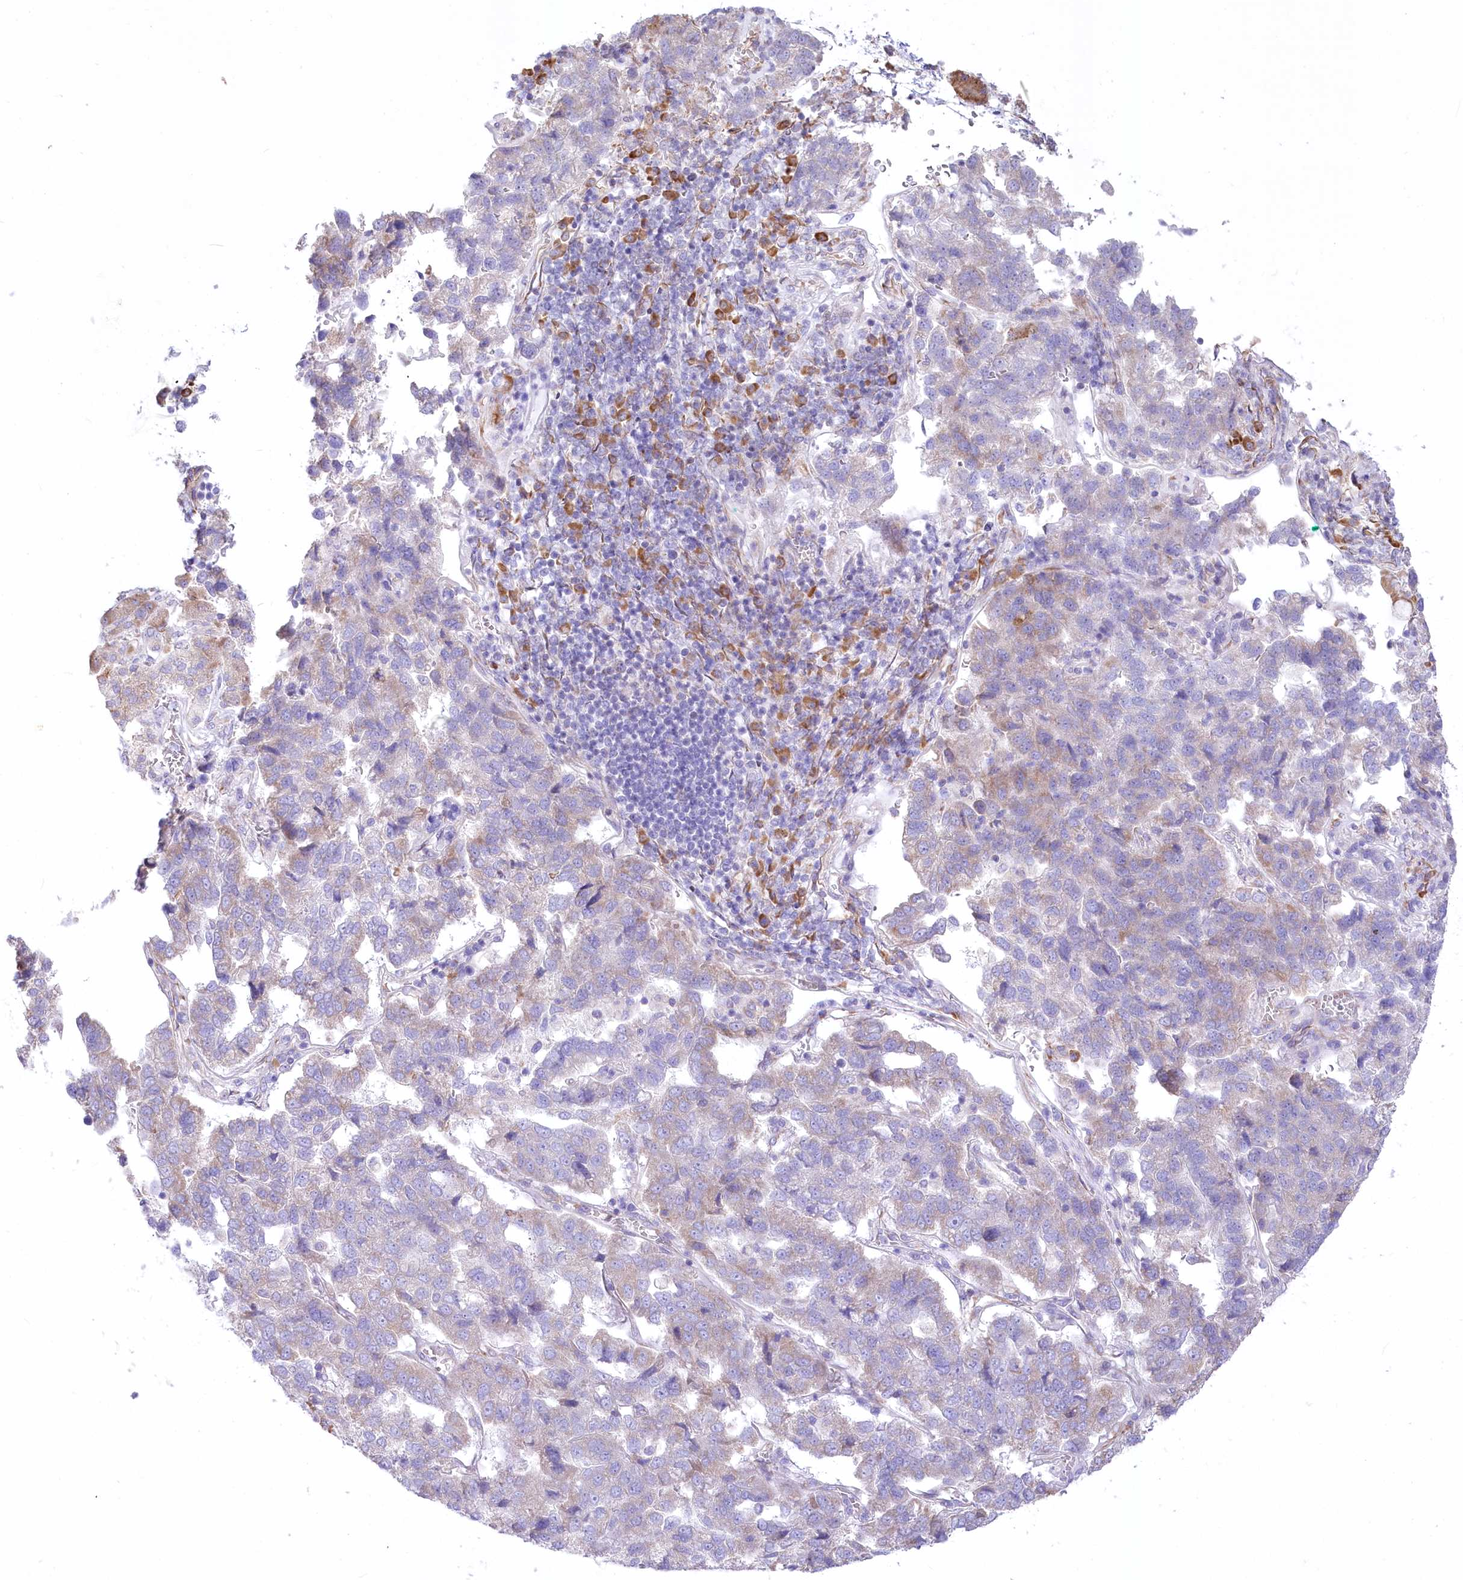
{"staining": {"intensity": "negative", "quantity": "none", "location": "none"}, "tissue": "pancreatic cancer", "cell_type": "Tumor cells", "image_type": "cancer", "snomed": [{"axis": "morphology", "description": "Adenocarcinoma, NOS"}, {"axis": "topography", "description": "Pancreas"}], "caption": "Immunohistochemistry image of neoplastic tissue: human pancreatic adenocarcinoma stained with DAB shows no significant protein staining in tumor cells.", "gene": "STT3B", "patient": {"sex": "female", "age": 61}}